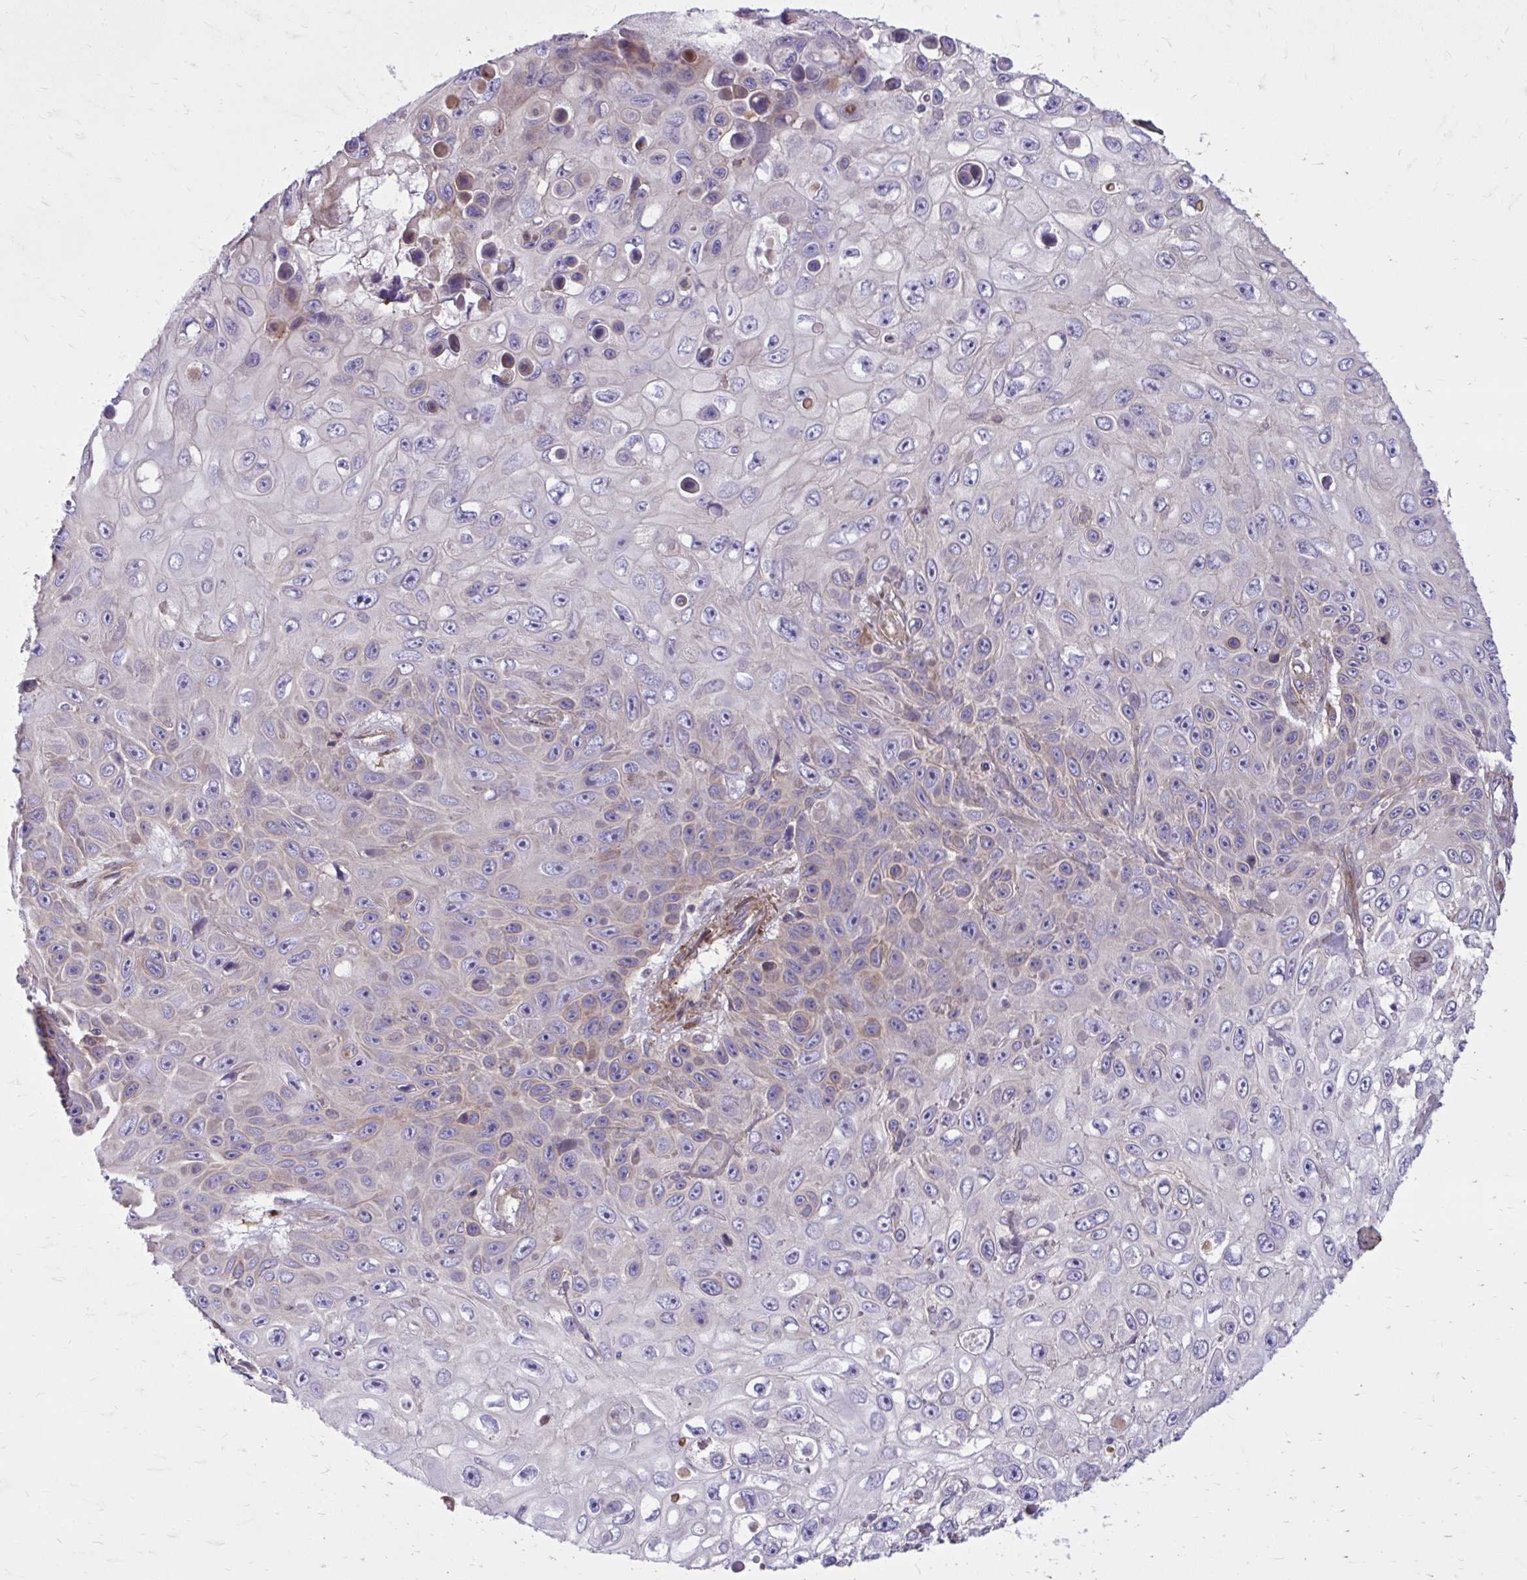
{"staining": {"intensity": "weak", "quantity": "<25%", "location": "cytoplasmic/membranous"}, "tissue": "skin cancer", "cell_type": "Tumor cells", "image_type": "cancer", "snomed": [{"axis": "morphology", "description": "Squamous cell carcinoma, NOS"}, {"axis": "topography", "description": "Skin"}], "caption": "Immunohistochemistry histopathology image of skin cancer (squamous cell carcinoma) stained for a protein (brown), which reveals no positivity in tumor cells.", "gene": "FAP", "patient": {"sex": "male", "age": 82}}